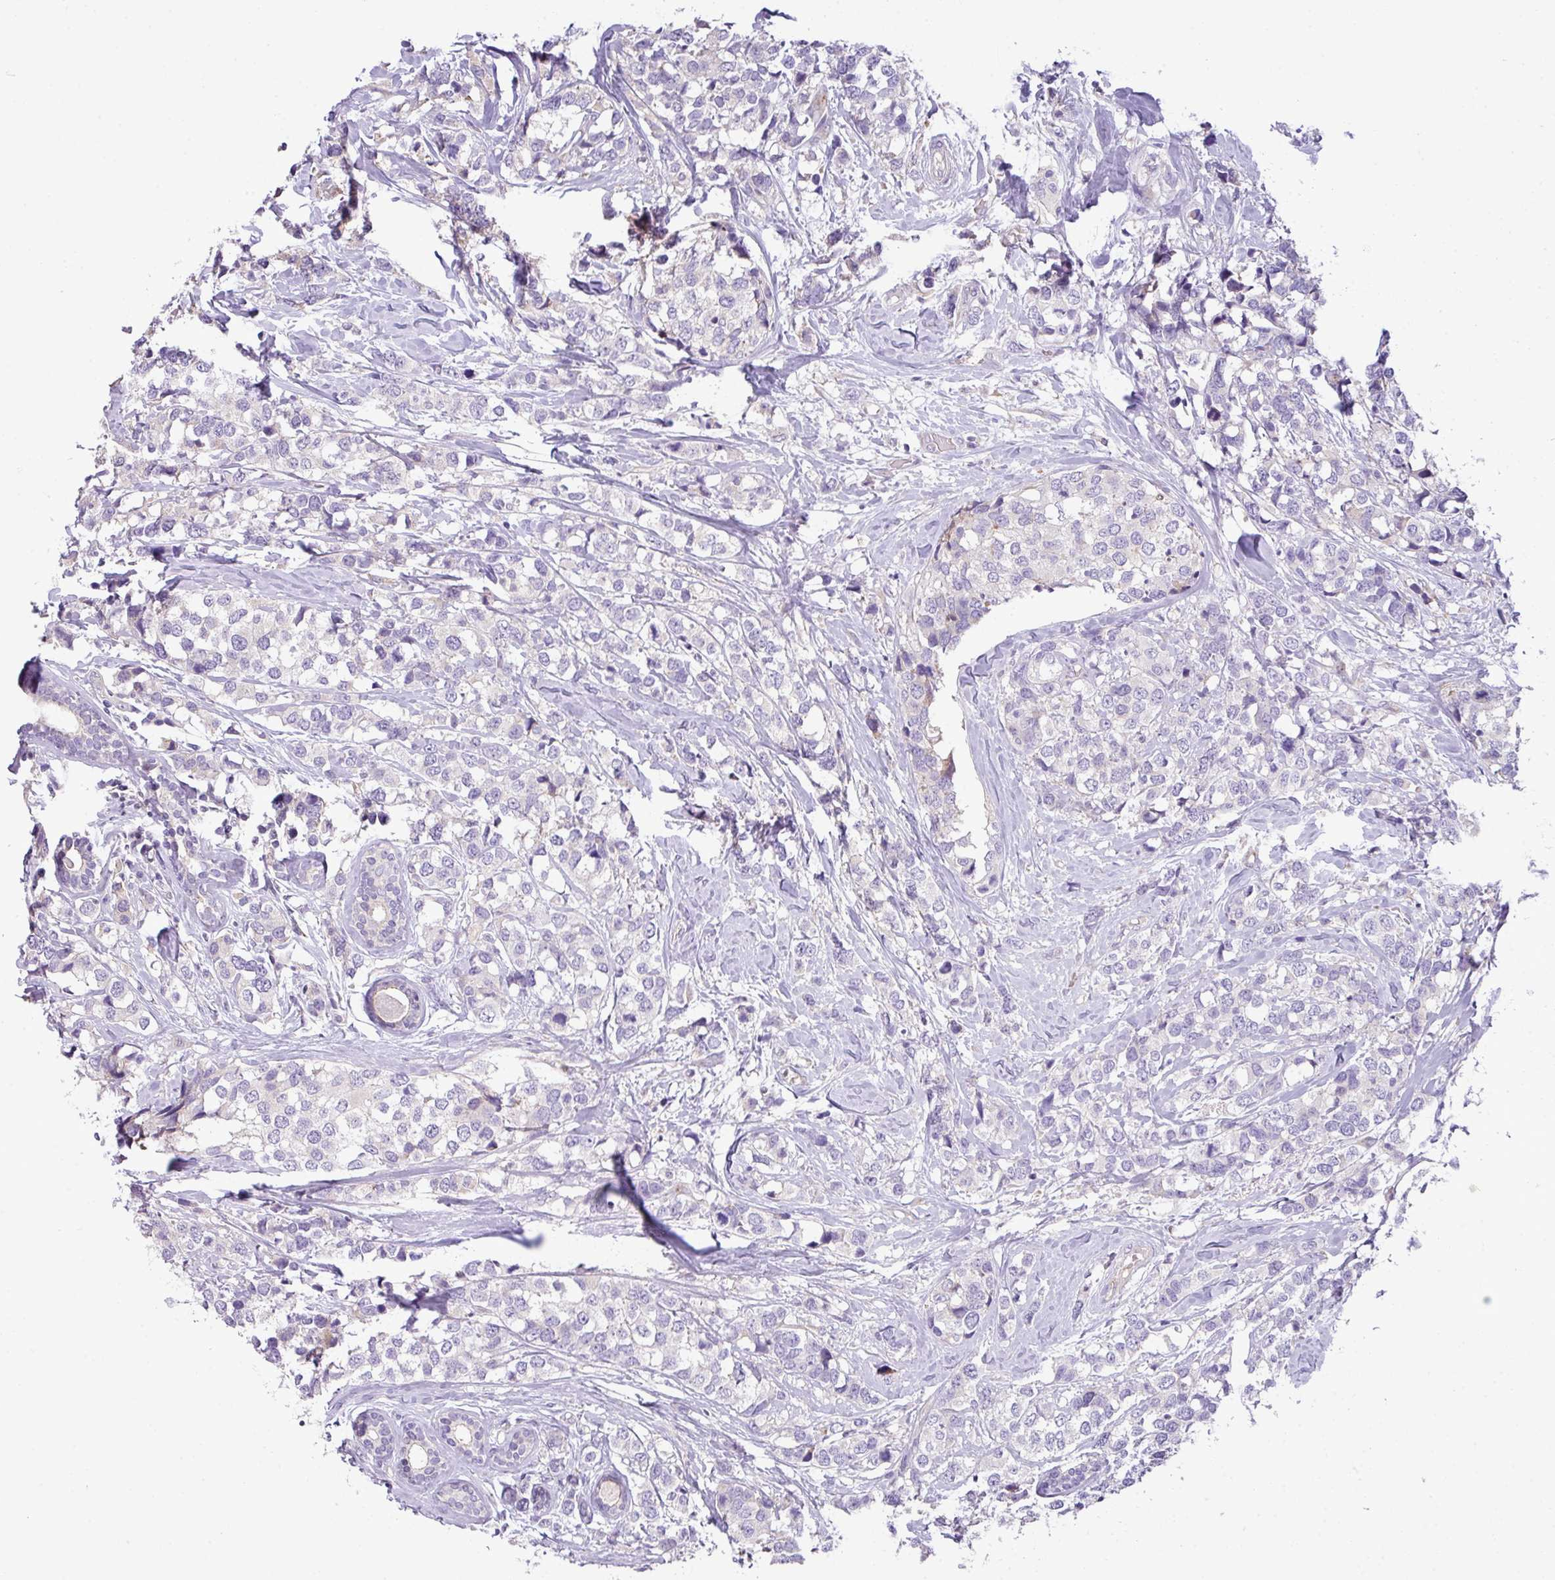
{"staining": {"intensity": "negative", "quantity": "none", "location": "none"}, "tissue": "breast cancer", "cell_type": "Tumor cells", "image_type": "cancer", "snomed": [{"axis": "morphology", "description": "Lobular carcinoma"}, {"axis": "topography", "description": "Breast"}], "caption": "DAB (3,3'-diaminobenzidine) immunohistochemical staining of human breast lobular carcinoma reveals no significant staining in tumor cells.", "gene": "PIK3R5", "patient": {"sex": "female", "age": 59}}